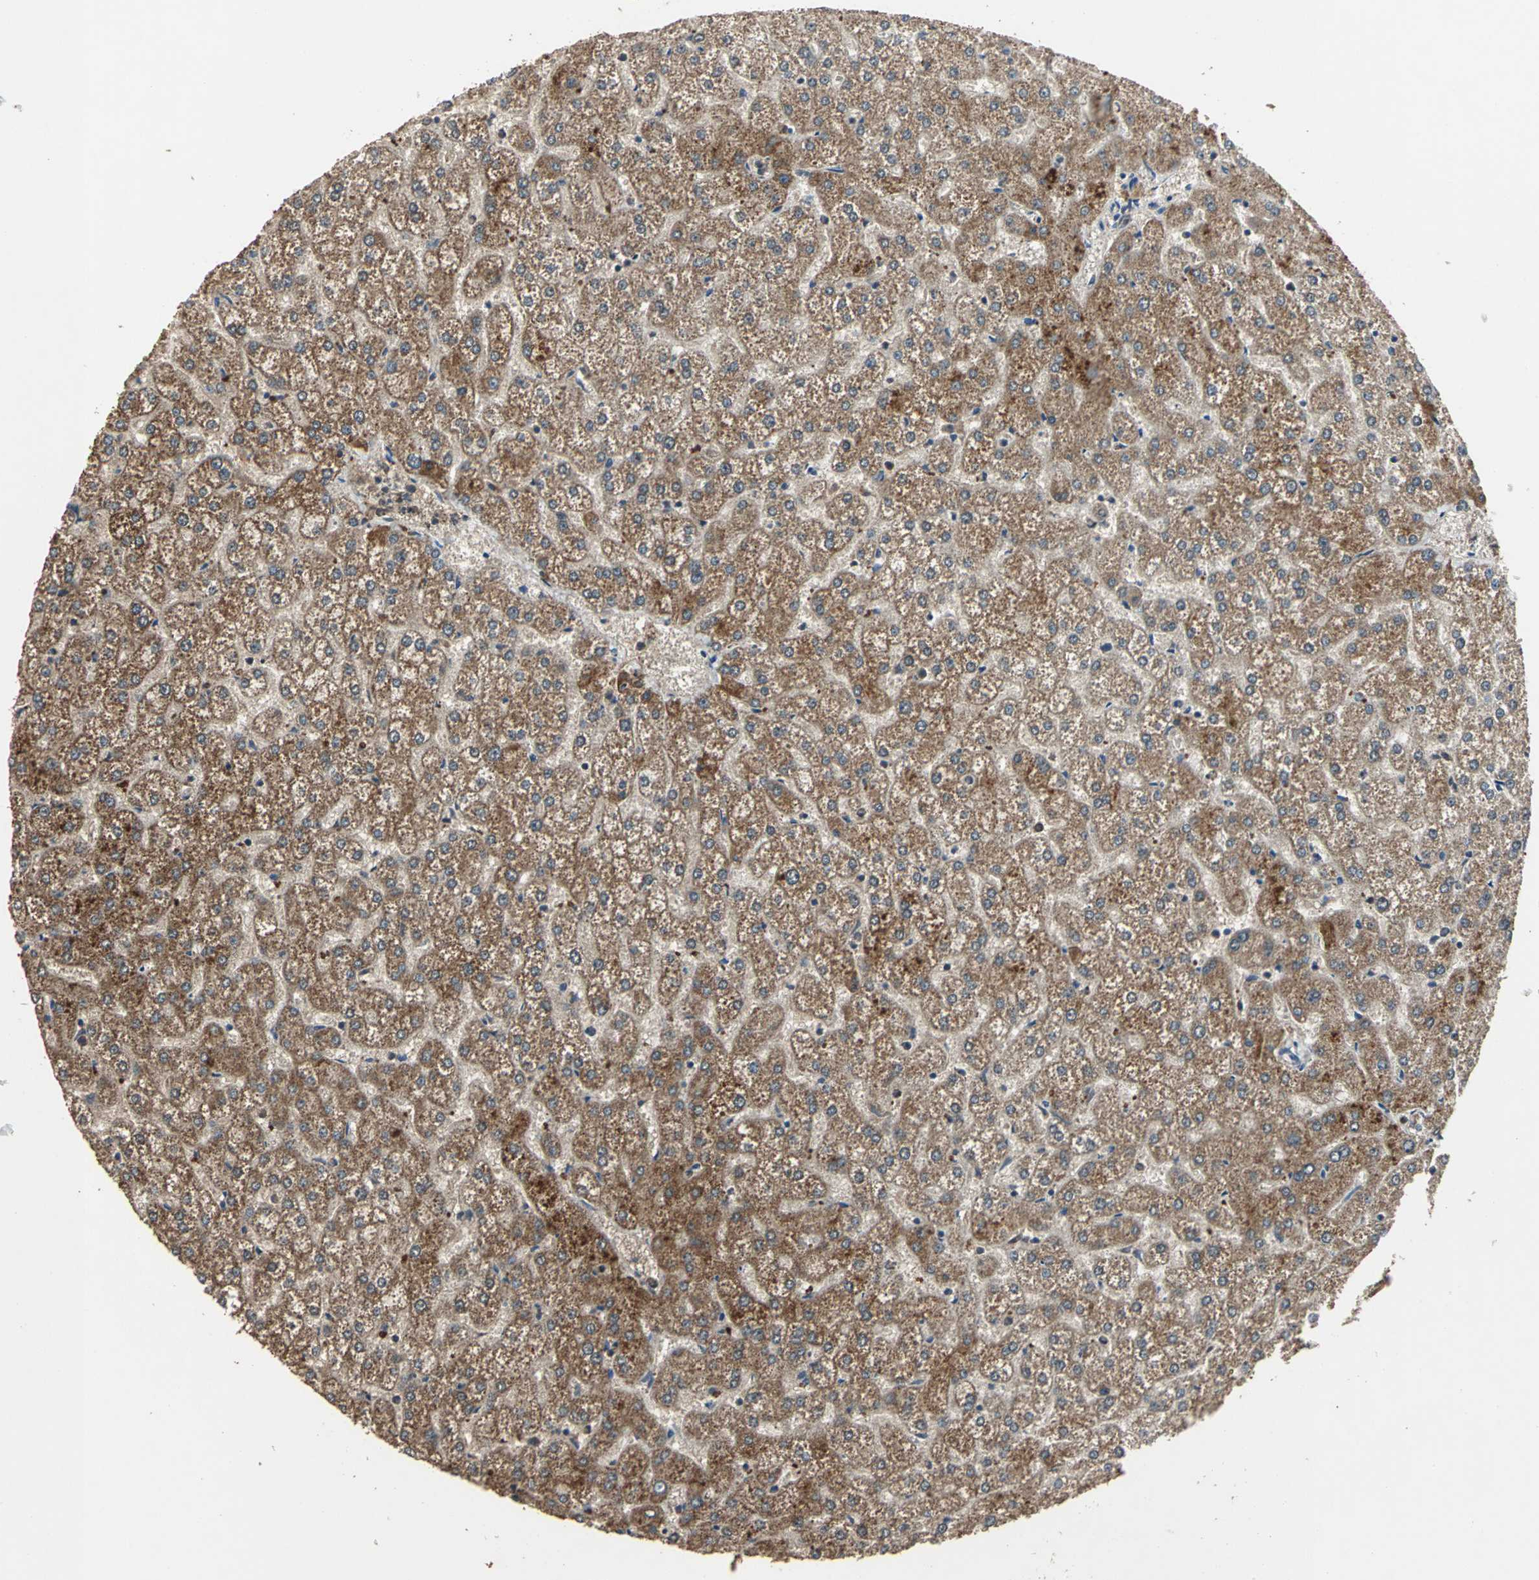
{"staining": {"intensity": "strong", "quantity": ">75%", "location": "cytoplasmic/membranous"}, "tissue": "liver", "cell_type": "Cholangiocytes", "image_type": "normal", "snomed": [{"axis": "morphology", "description": "Normal tissue, NOS"}, {"axis": "topography", "description": "Liver"}], "caption": "A brown stain labels strong cytoplasmic/membranous expression of a protein in cholangiocytes of normal liver.", "gene": "ZNF608", "patient": {"sex": "female", "age": 32}}